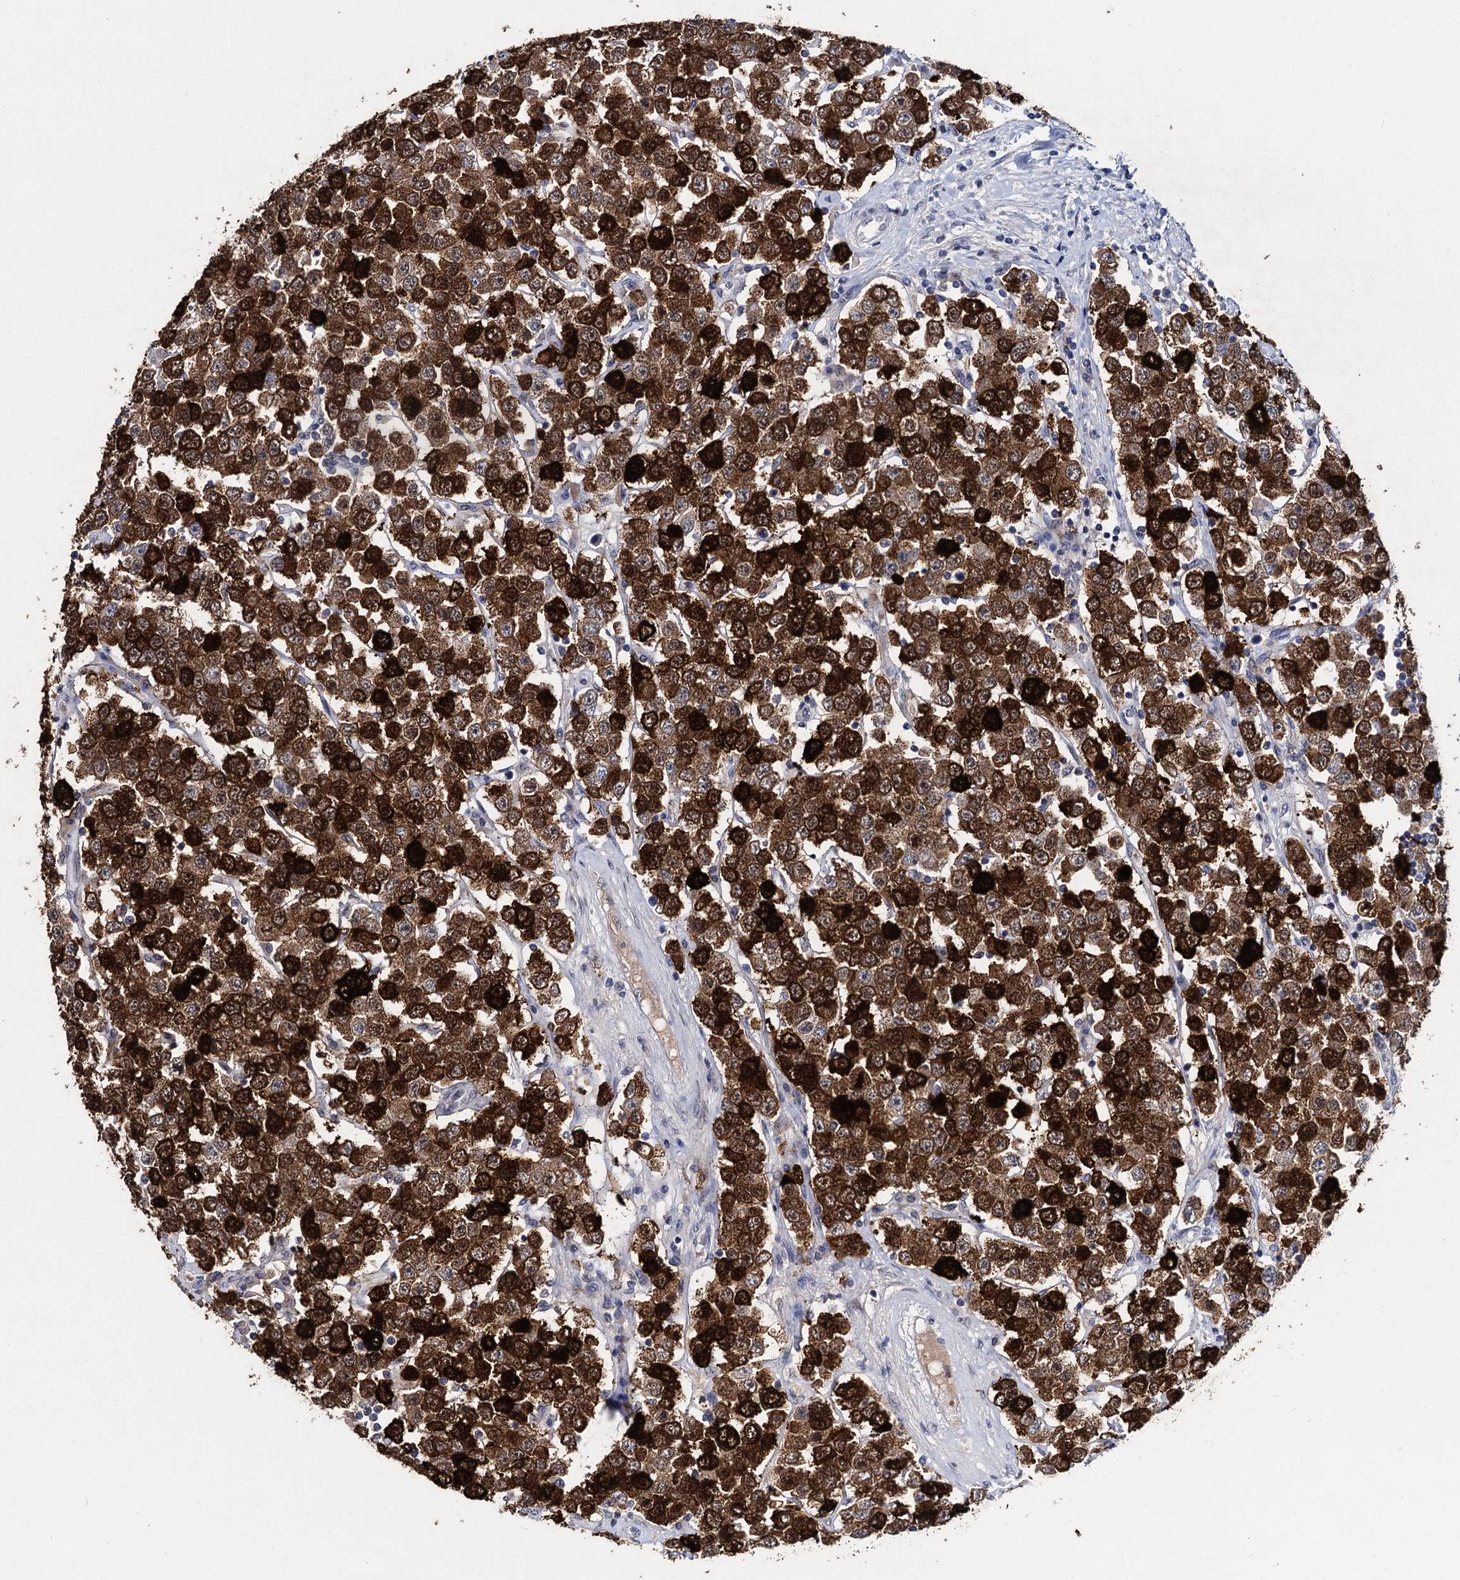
{"staining": {"intensity": "strong", "quantity": ">75%", "location": "cytoplasmic/membranous,nuclear"}, "tissue": "testis cancer", "cell_type": "Tumor cells", "image_type": "cancer", "snomed": [{"axis": "morphology", "description": "Seminoma, NOS"}, {"axis": "topography", "description": "Testis"}], "caption": "DAB (3,3'-diaminobenzidine) immunohistochemical staining of human testis cancer (seminoma) displays strong cytoplasmic/membranous and nuclear protein positivity in approximately >75% of tumor cells. Nuclei are stained in blue.", "gene": "MAGEA4", "patient": {"sex": "male", "age": 28}}